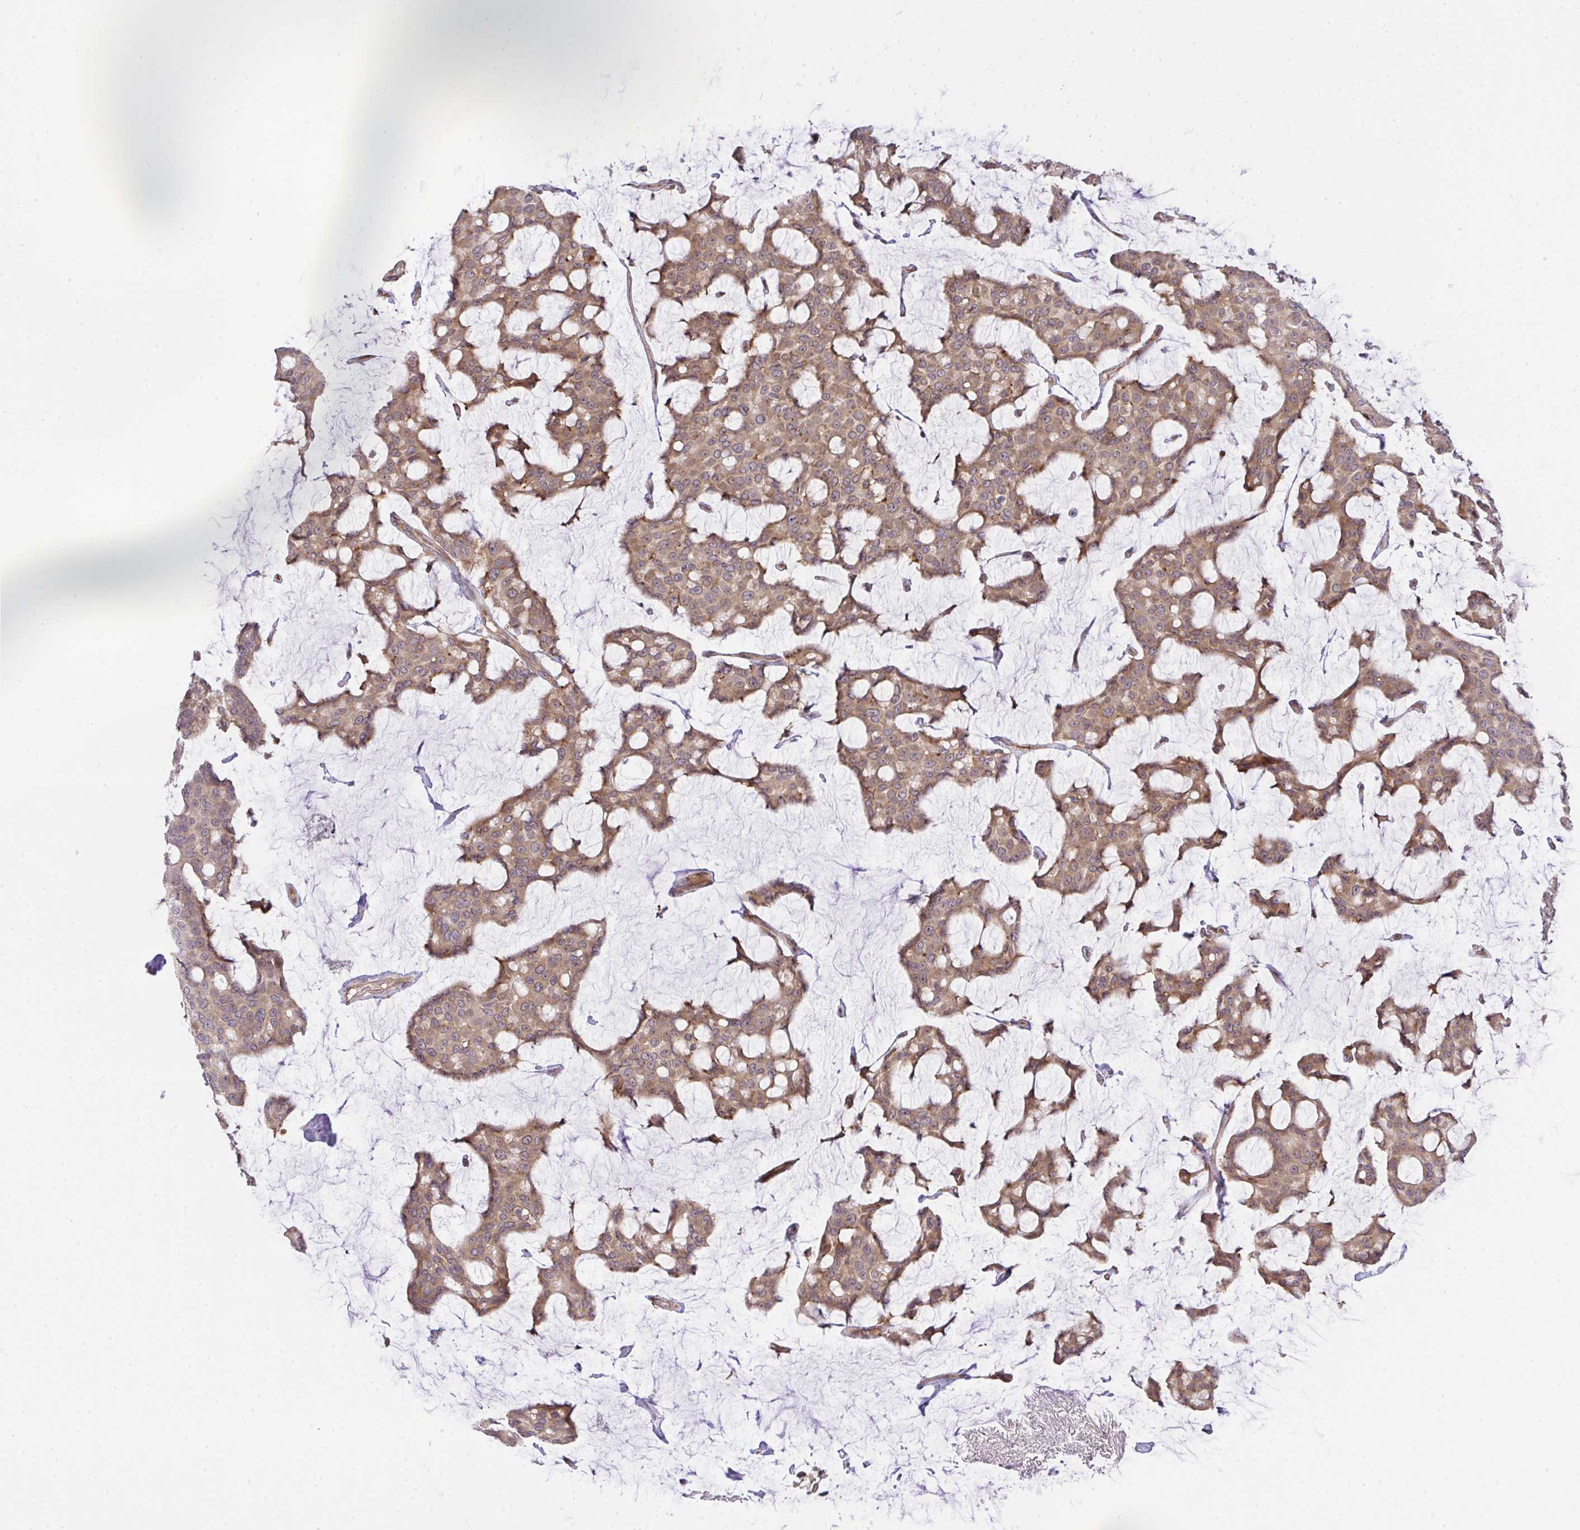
{"staining": {"intensity": "weak", "quantity": "25%-75%", "location": "cytoplasmic/membranous"}, "tissue": "breast cancer", "cell_type": "Tumor cells", "image_type": "cancer", "snomed": [{"axis": "morphology", "description": "Duct carcinoma"}, {"axis": "topography", "description": "Breast"}], "caption": "Intraductal carcinoma (breast) stained for a protein displays weak cytoplasmic/membranous positivity in tumor cells.", "gene": "SLC9A6", "patient": {"sex": "female", "age": 91}}